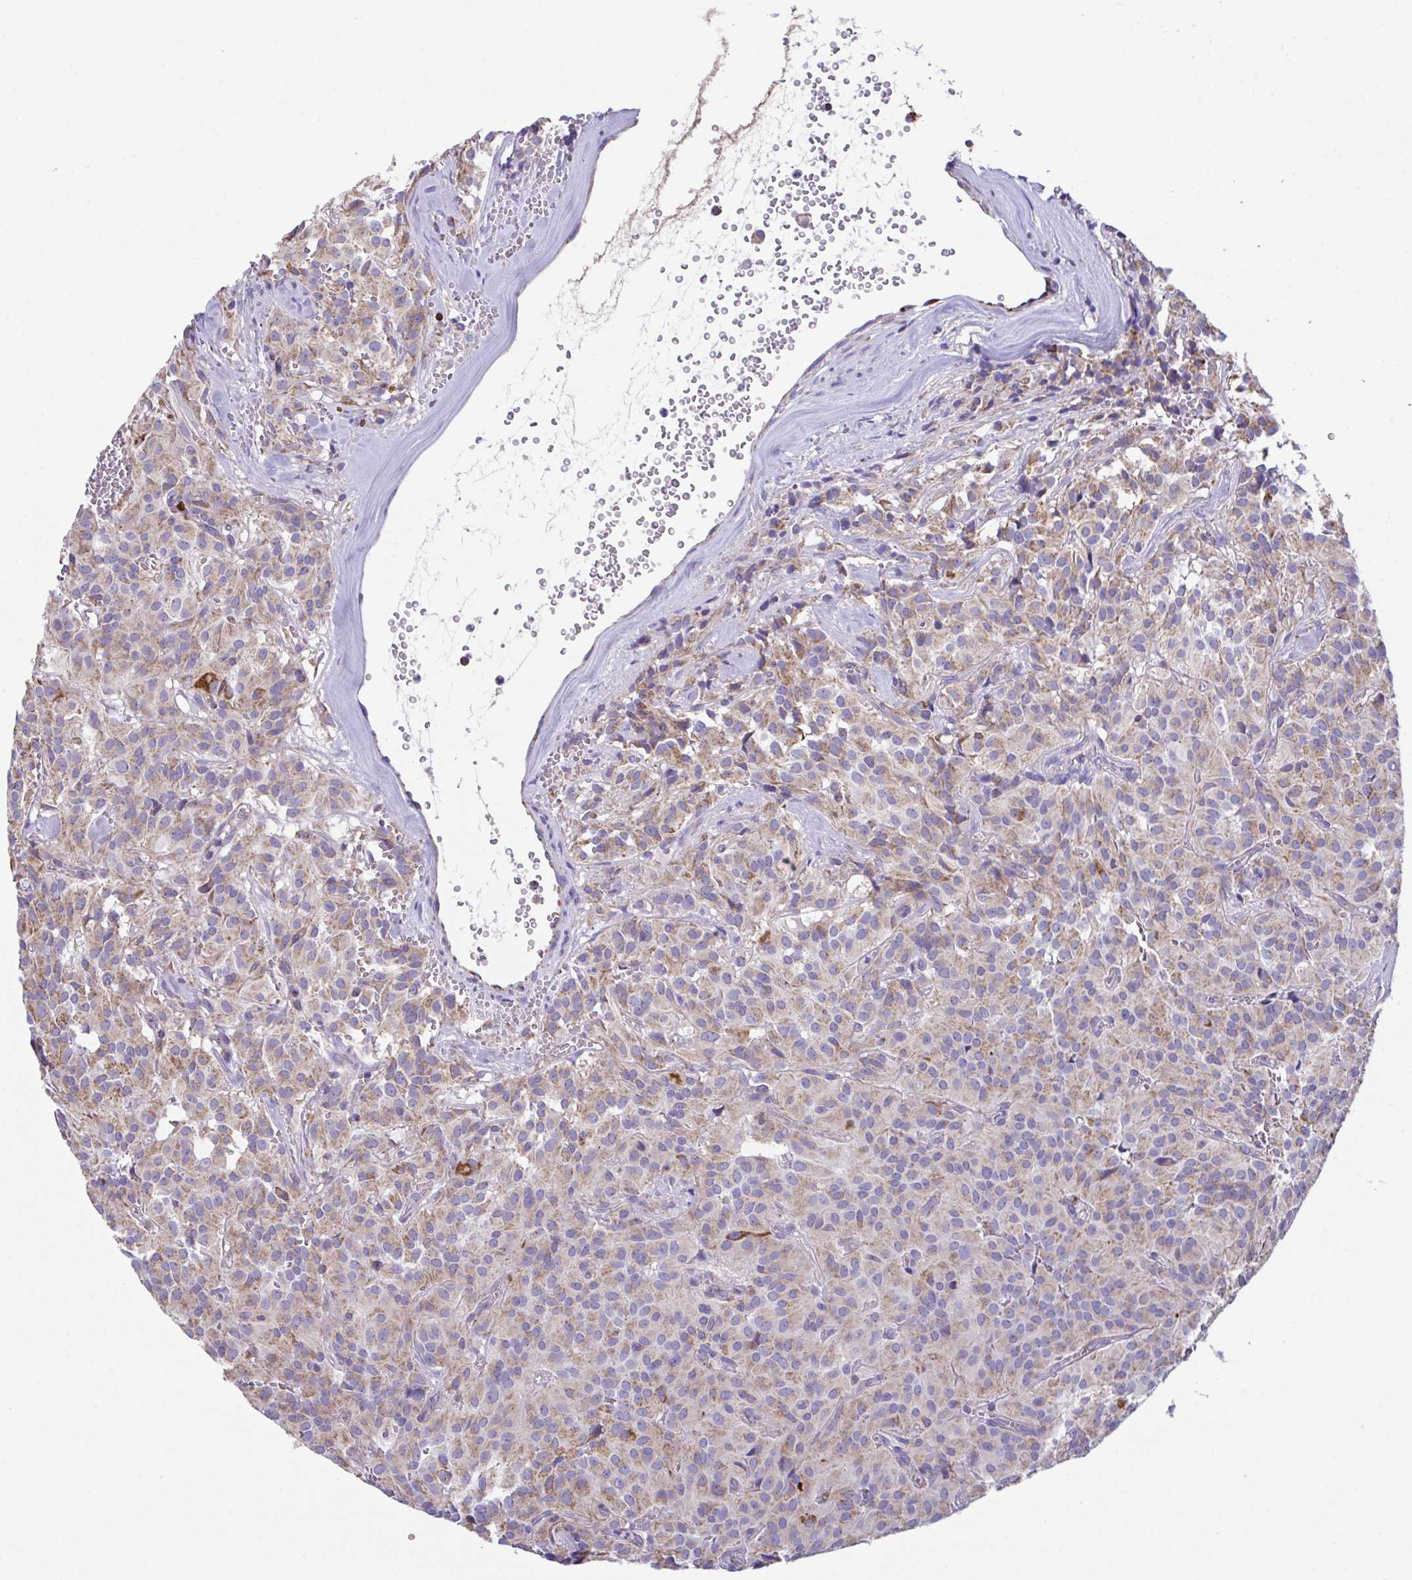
{"staining": {"intensity": "strong", "quantity": "<25%", "location": "cytoplasmic/membranous"}, "tissue": "glioma", "cell_type": "Tumor cells", "image_type": "cancer", "snomed": [{"axis": "morphology", "description": "Glioma, malignant, Low grade"}, {"axis": "topography", "description": "Brain"}], "caption": "A histopathology image of human glioma stained for a protein exhibits strong cytoplasmic/membranous brown staining in tumor cells.", "gene": "PCMTD2", "patient": {"sex": "male", "age": 42}}